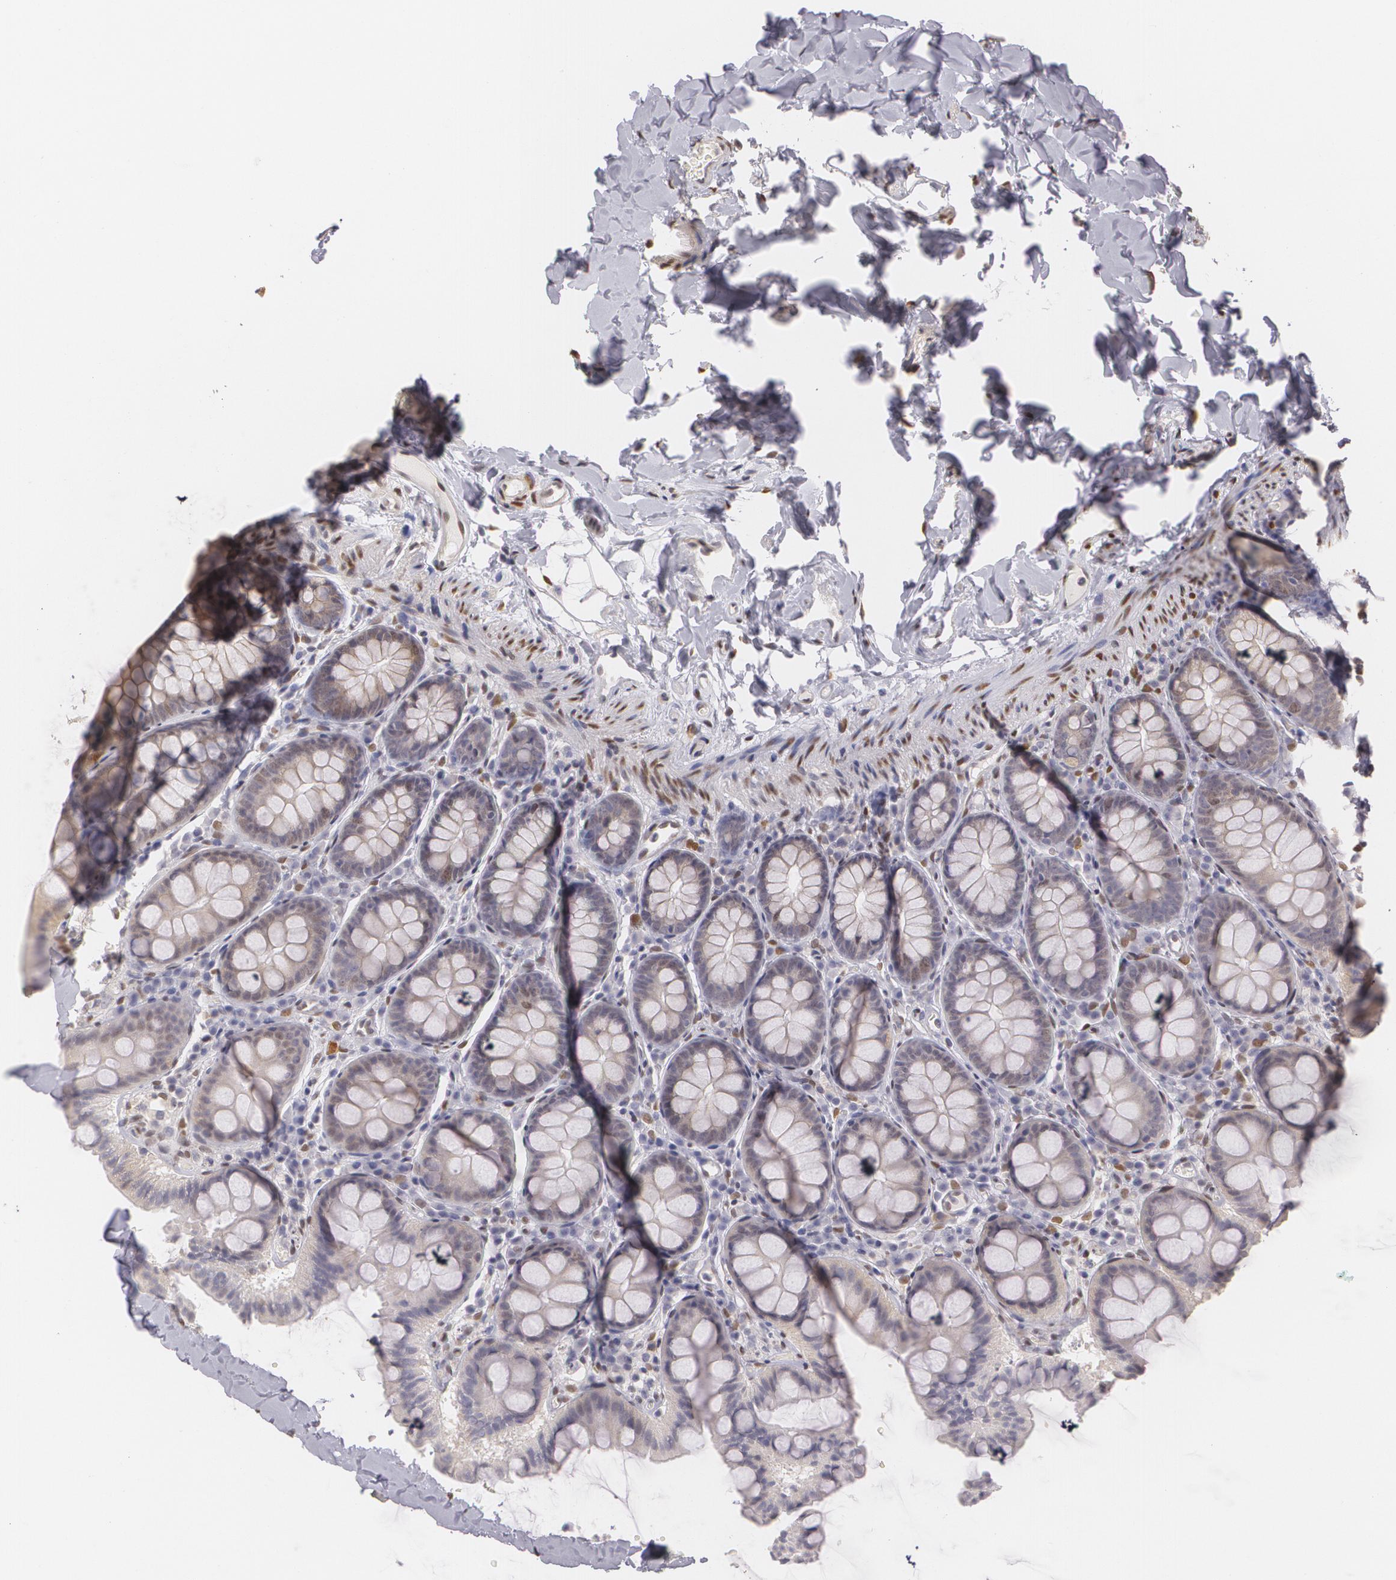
{"staining": {"intensity": "moderate", "quantity": "25%-75%", "location": "nuclear"}, "tissue": "colon", "cell_type": "Endothelial cells", "image_type": "normal", "snomed": [{"axis": "morphology", "description": "Normal tissue, NOS"}, {"axis": "topography", "description": "Colon"}], "caption": "A histopathology image showing moderate nuclear staining in approximately 25%-75% of endothelial cells in unremarkable colon, as visualized by brown immunohistochemical staining.", "gene": "ZBTB16", "patient": {"sex": "female", "age": 61}}